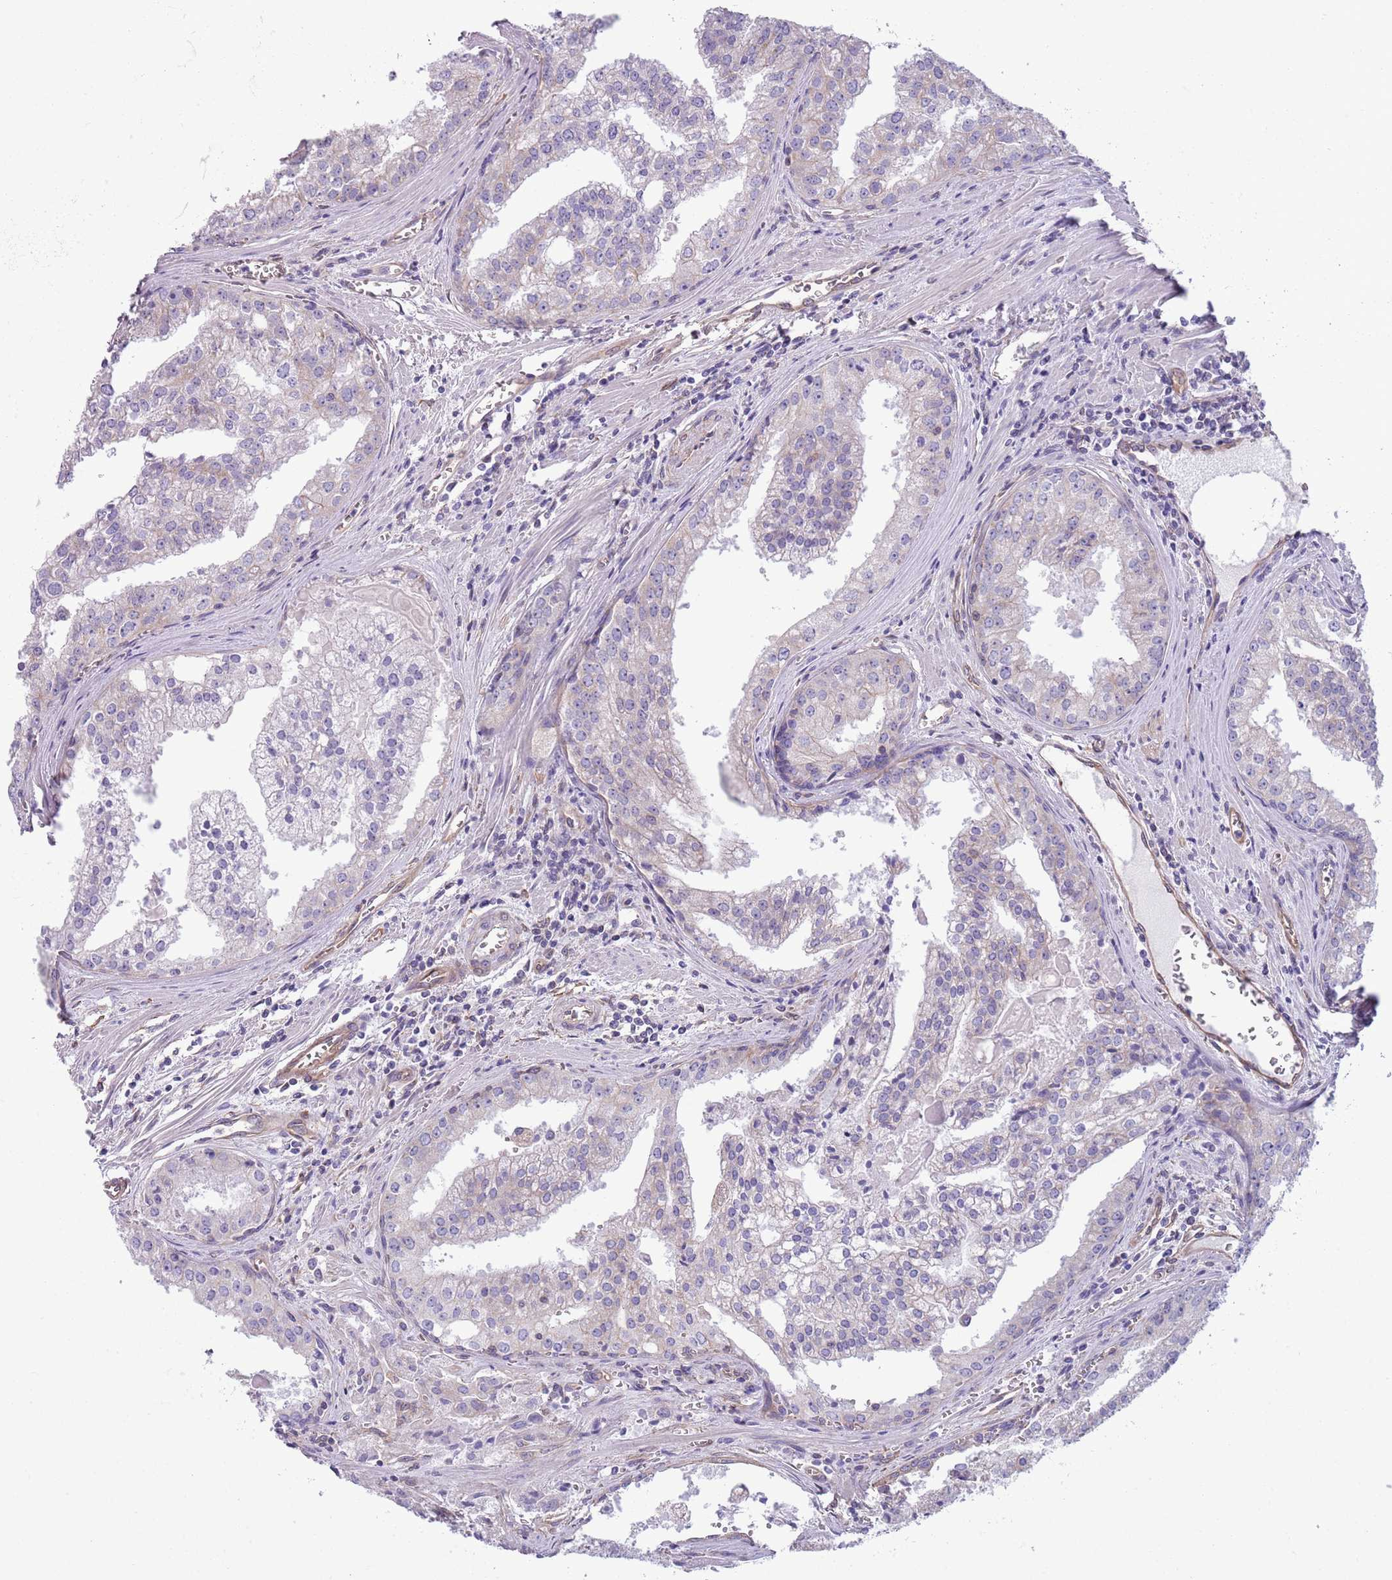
{"staining": {"intensity": "weak", "quantity": "<25%", "location": "cytoplasmic/membranous"}, "tissue": "prostate cancer", "cell_type": "Tumor cells", "image_type": "cancer", "snomed": [{"axis": "morphology", "description": "Adenocarcinoma, High grade"}, {"axis": "topography", "description": "Prostate"}], "caption": "Prostate adenocarcinoma (high-grade) was stained to show a protein in brown. There is no significant staining in tumor cells. (DAB (3,3'-diaminobenzidine) IHC, high magnification).", "gene": "RBP3", "patient": {"sex": "male", "age": 68}}